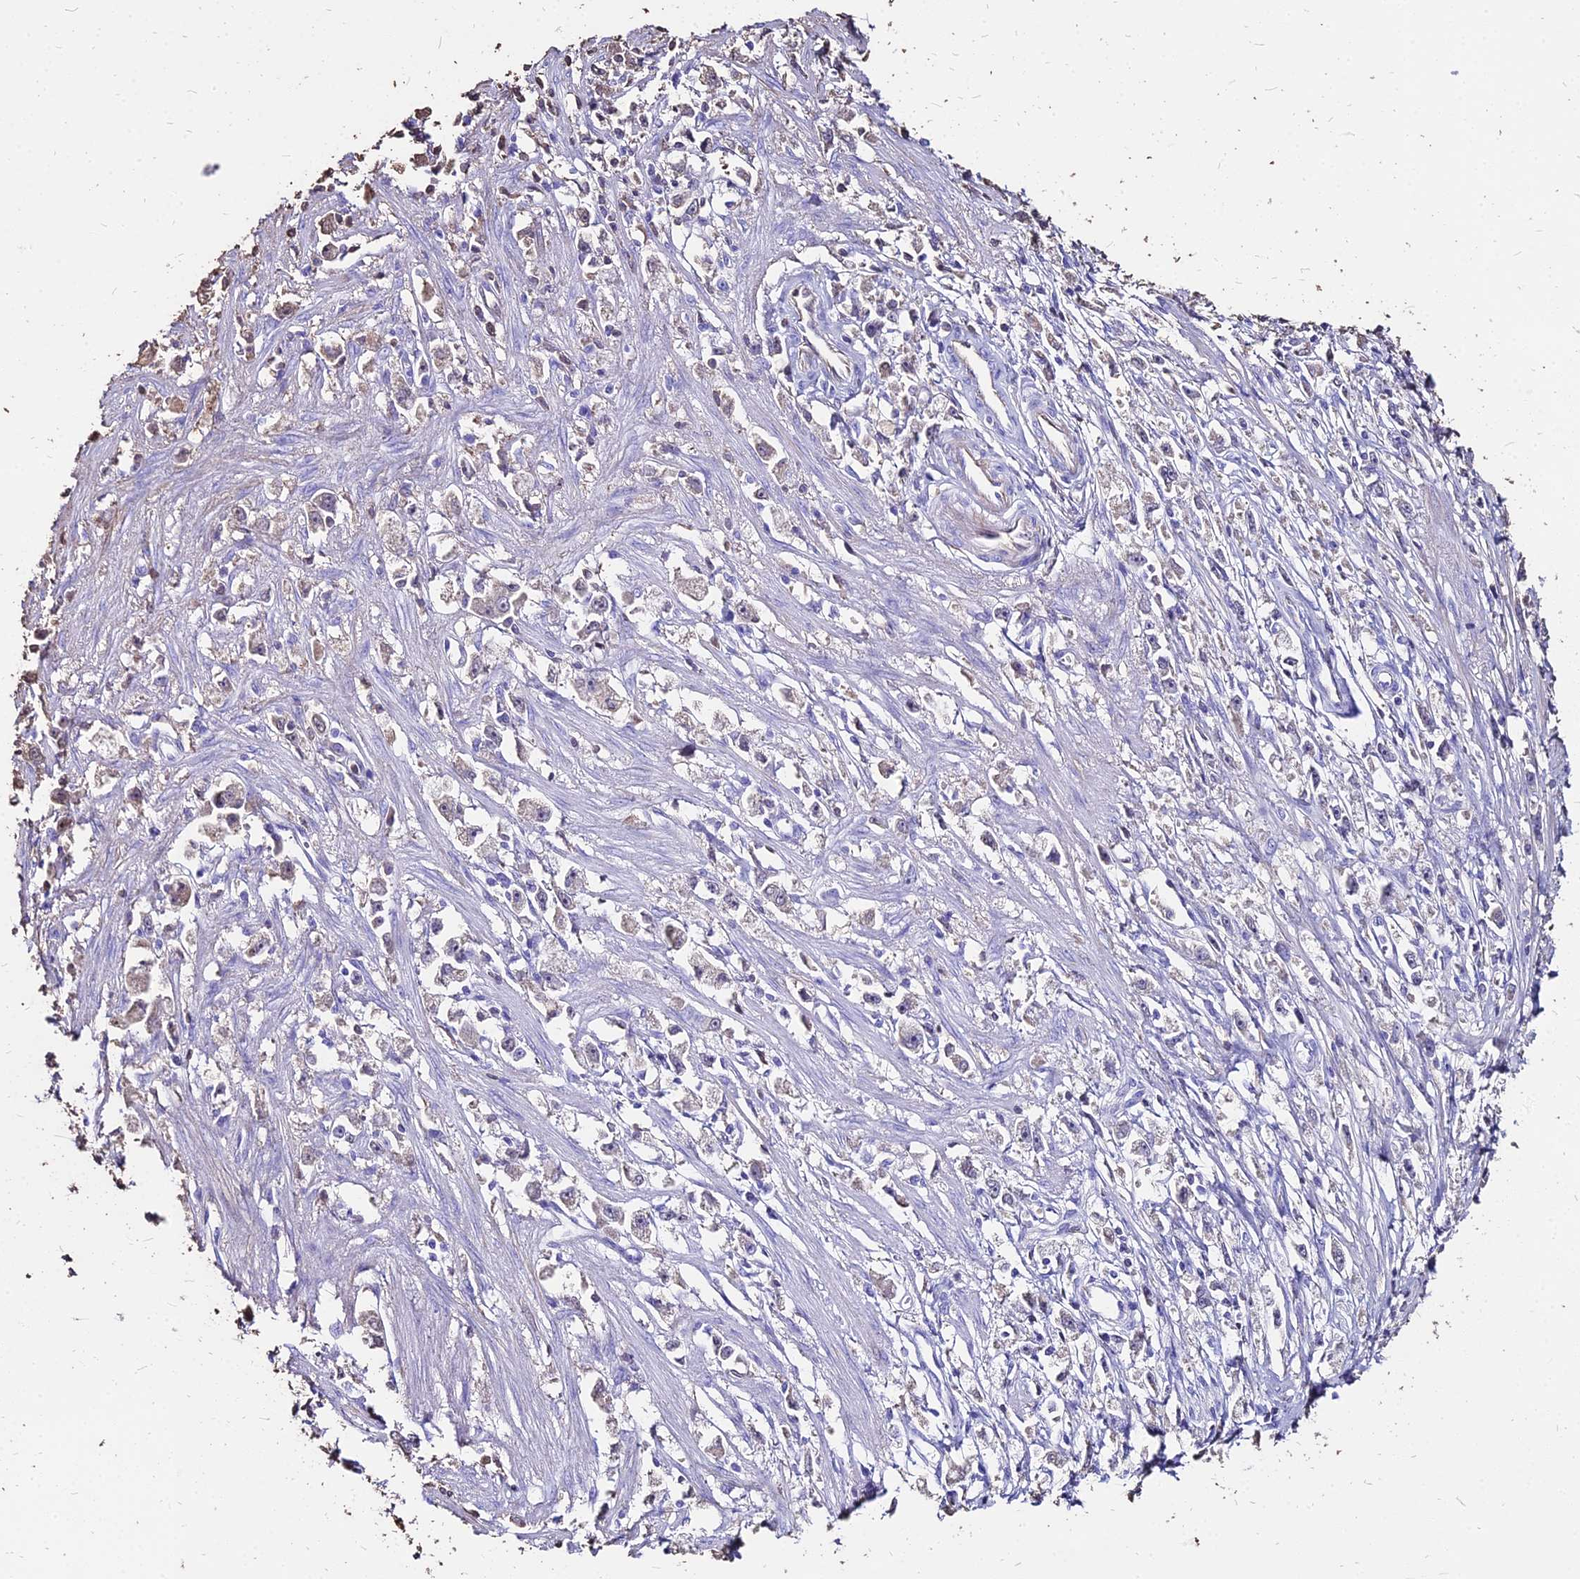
{"staining": {"intensity": "weak", "quantity": "<25%", "location": "cytoplasmic/membranous"}, "tissue": "stomach cancer", "cell_type": "Tumor cells", "image_type": "cancer", "snomed": [{"axis": "morphology", "description": "Adenocarcinoma, NOS"}, {"axis": "topography", "description": "Stomach"}], "caption": "Tumor cells are negative for brown protein staining in stomach cancer. The staining was performed using DAB (3,3'-diaminobenzidine) to visualize the protein expression in brown, while the nuclei were stained in blue with hematoxylin (Magnification: 20x).", "gene": "NME5", "patient": {"sex": "female", "age": 59}}